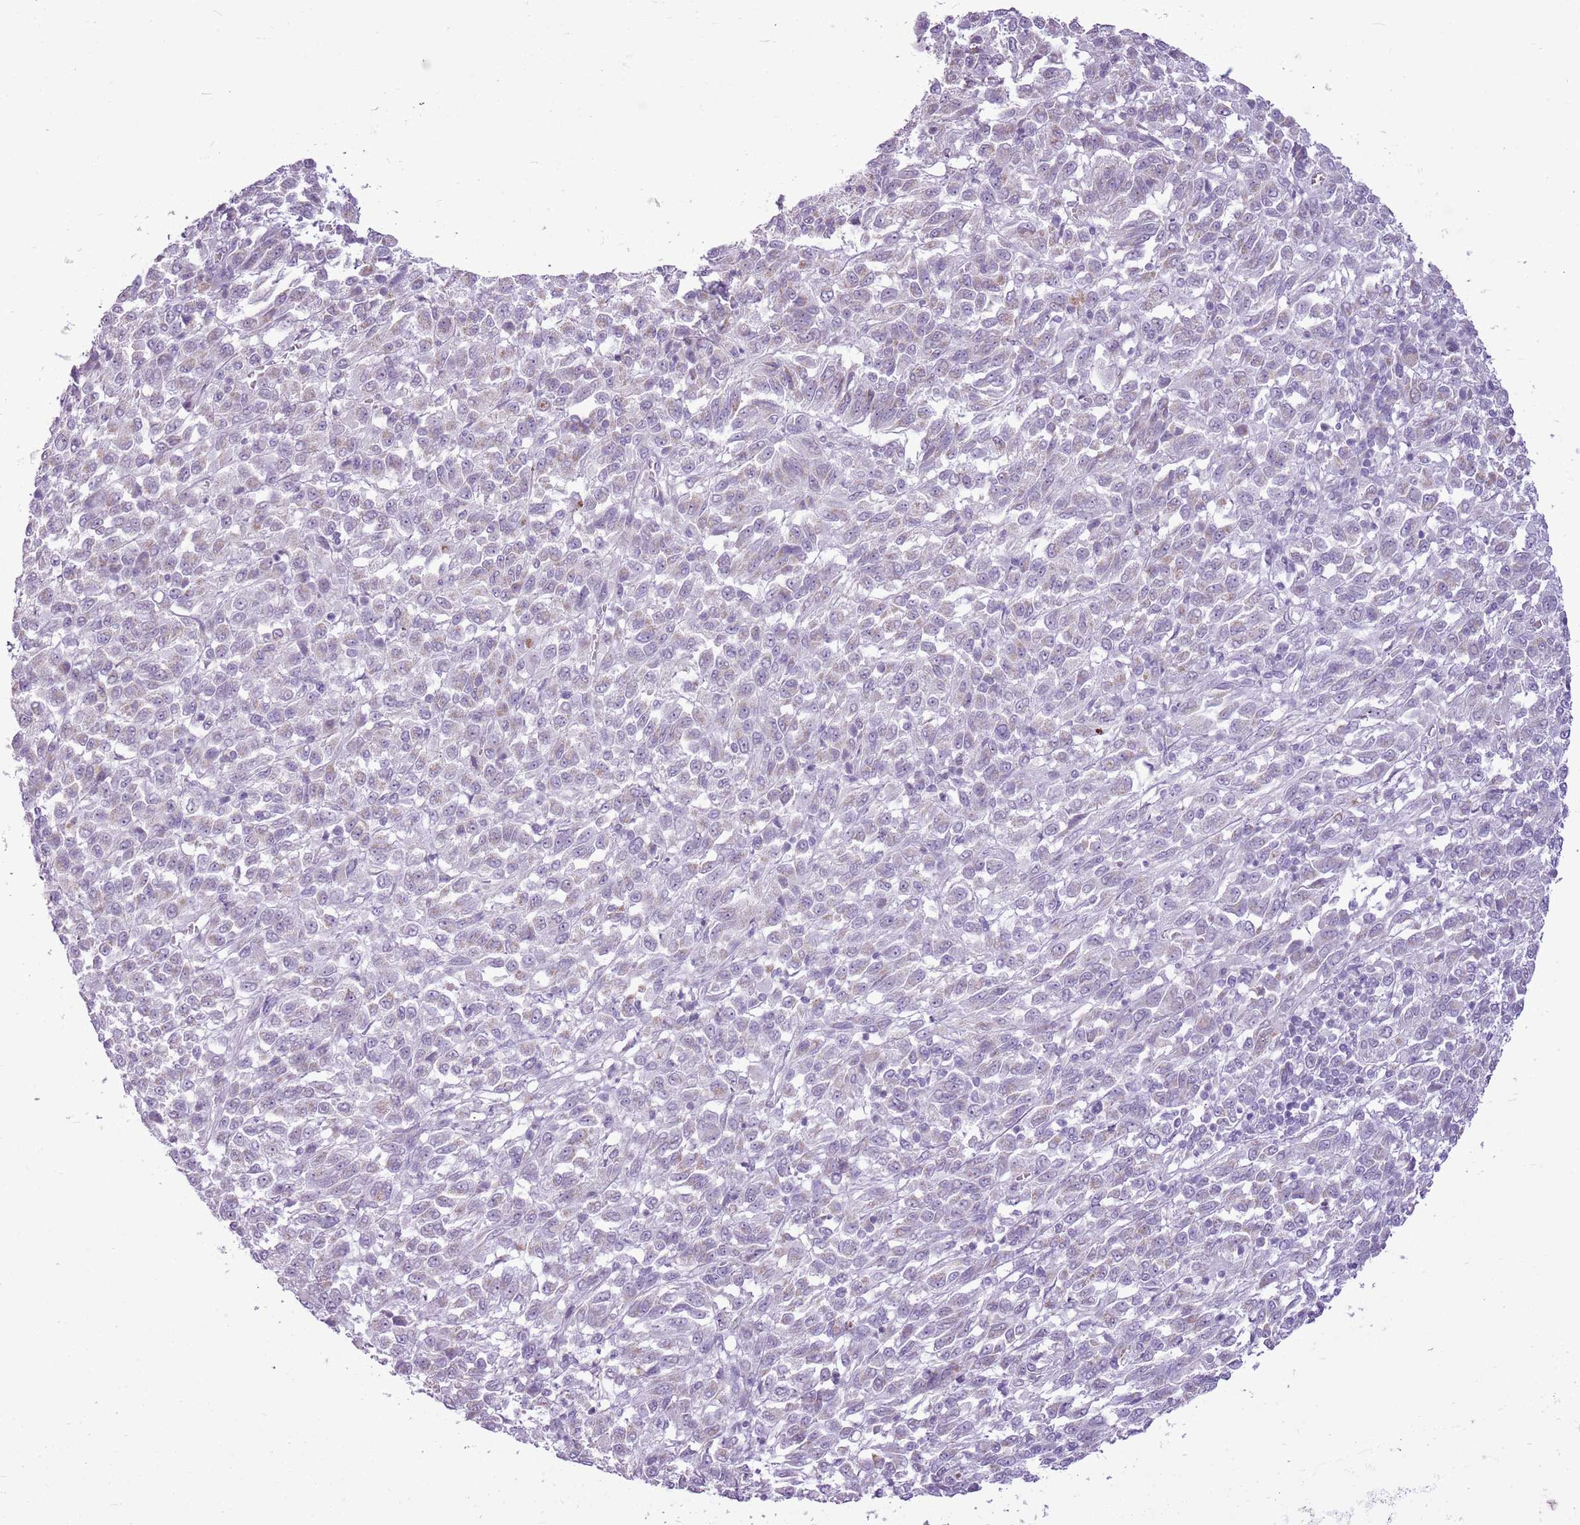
{"staining": {"intensity": "negative", "quantity": "none", "location": "none"}, "tissue": "melanoma", "cell_type": "Tumor cells", "image_type": "cancer", "snomed": [{"axis": "morphology", "description": "Malignant melanoma, Metastatic site"}, {"axis": "topography", "description": "Lung"}], "caption": "This is an immunohistochemistry (IHC) image of human melanoma. There is no positivity in tumor cells.", "gene": "RPL3L", "patient": {"sex": "male", "age": 64}}